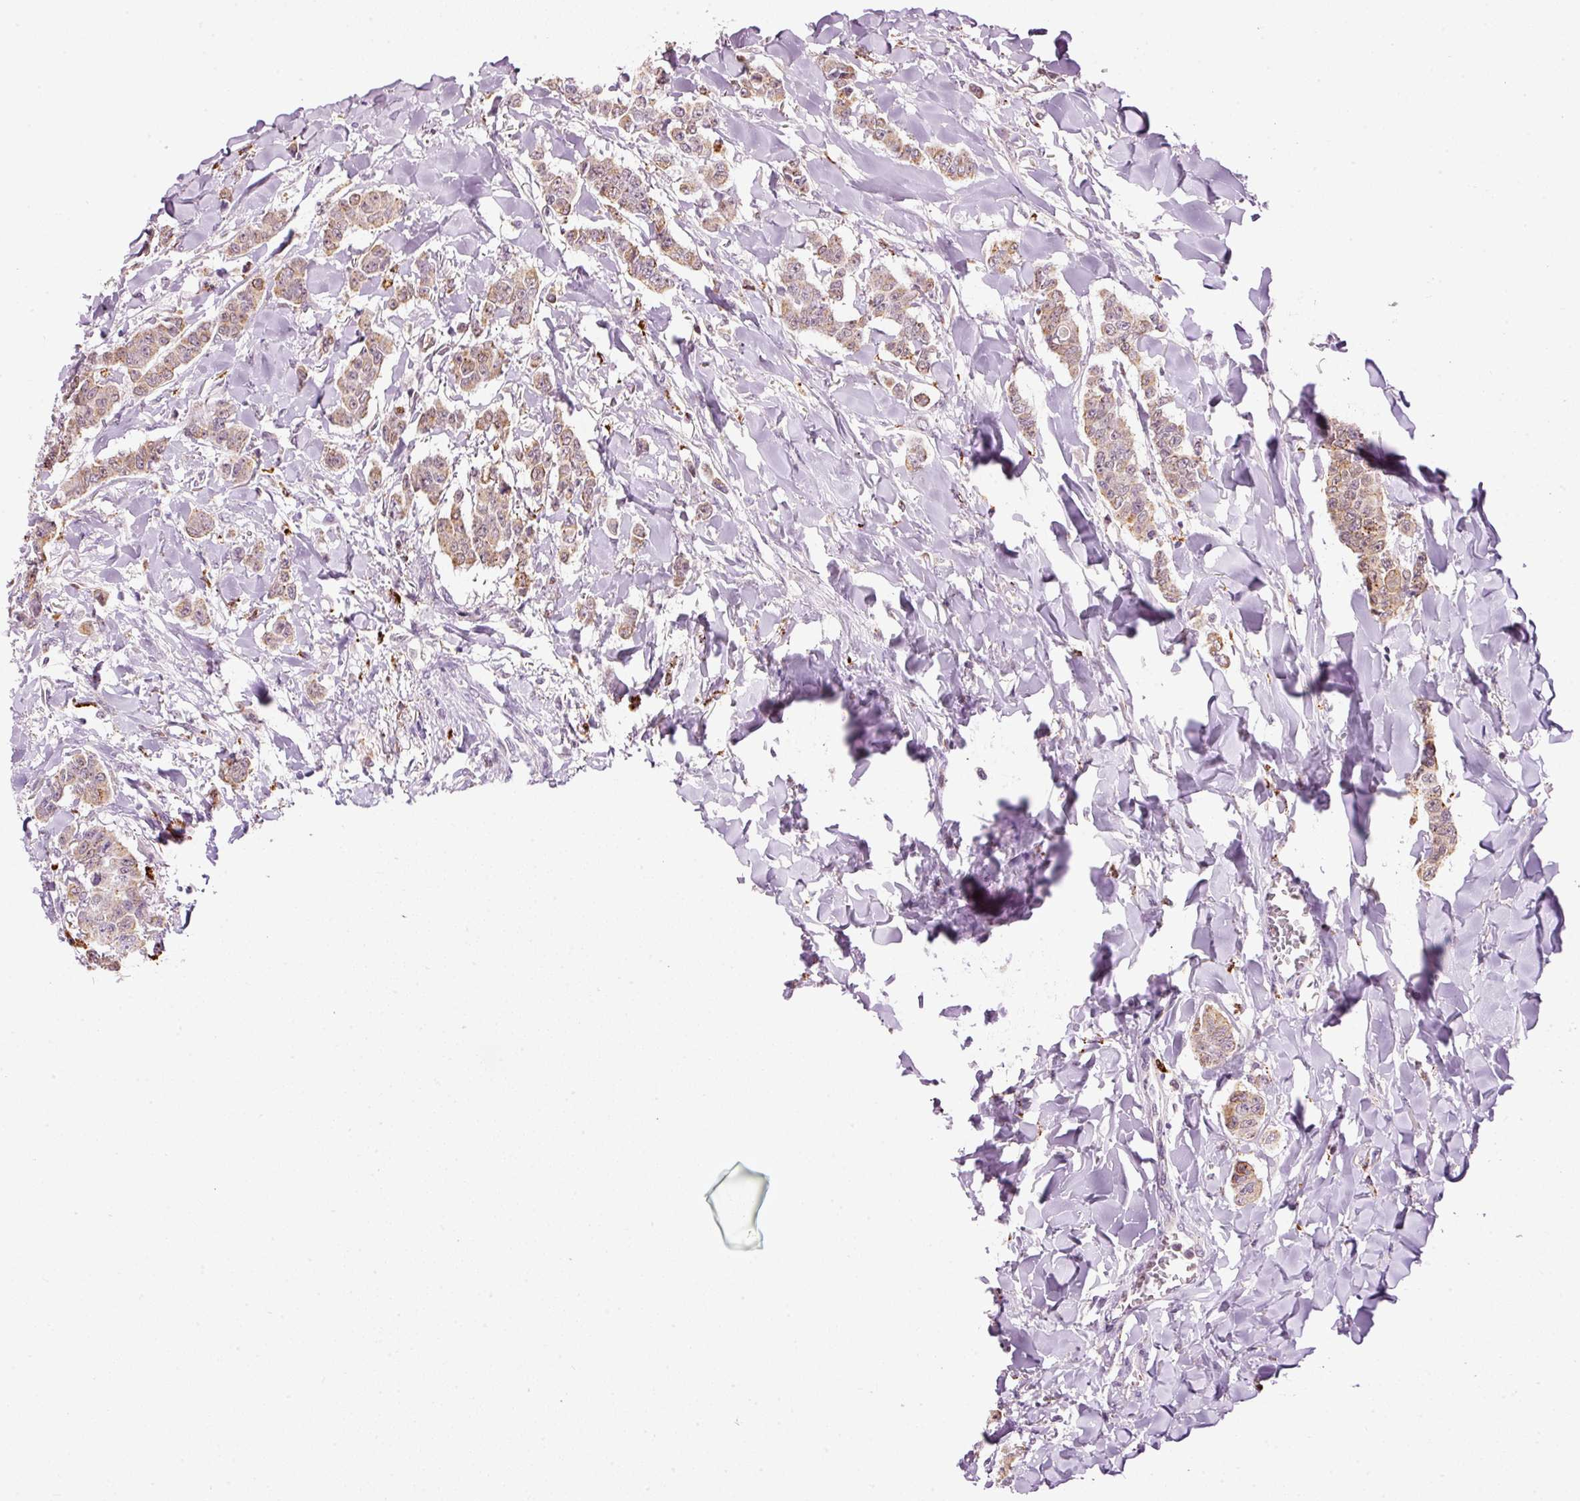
{"staining": {"intensity": "moderate", "quantity": ">75%", "location": "cytoplasmic/membranous"}, "tissue": "breast cancer", "cell_type": "Tumor cells", "image_type": "cancer", "snomed": [{"axis": "morphology", "description": "Duct carcinoma"}, {"axis": "topography", "description": "Breast"}], "caption": "A histopathology image of human breast infiltrating ductal carcinoma stained for a protein reveals moderate cytoplasmic/membranous brown staining in tumor cells. The staining was performed using DAB (3,3'-diaminobenzidine) to visualize the protein expression in brown, while the nuclei were stained in blue with hematoxylin (Magnification: 20x).", "gene": "ZNF639", "patient": {"sex": "female", "age": 40}}